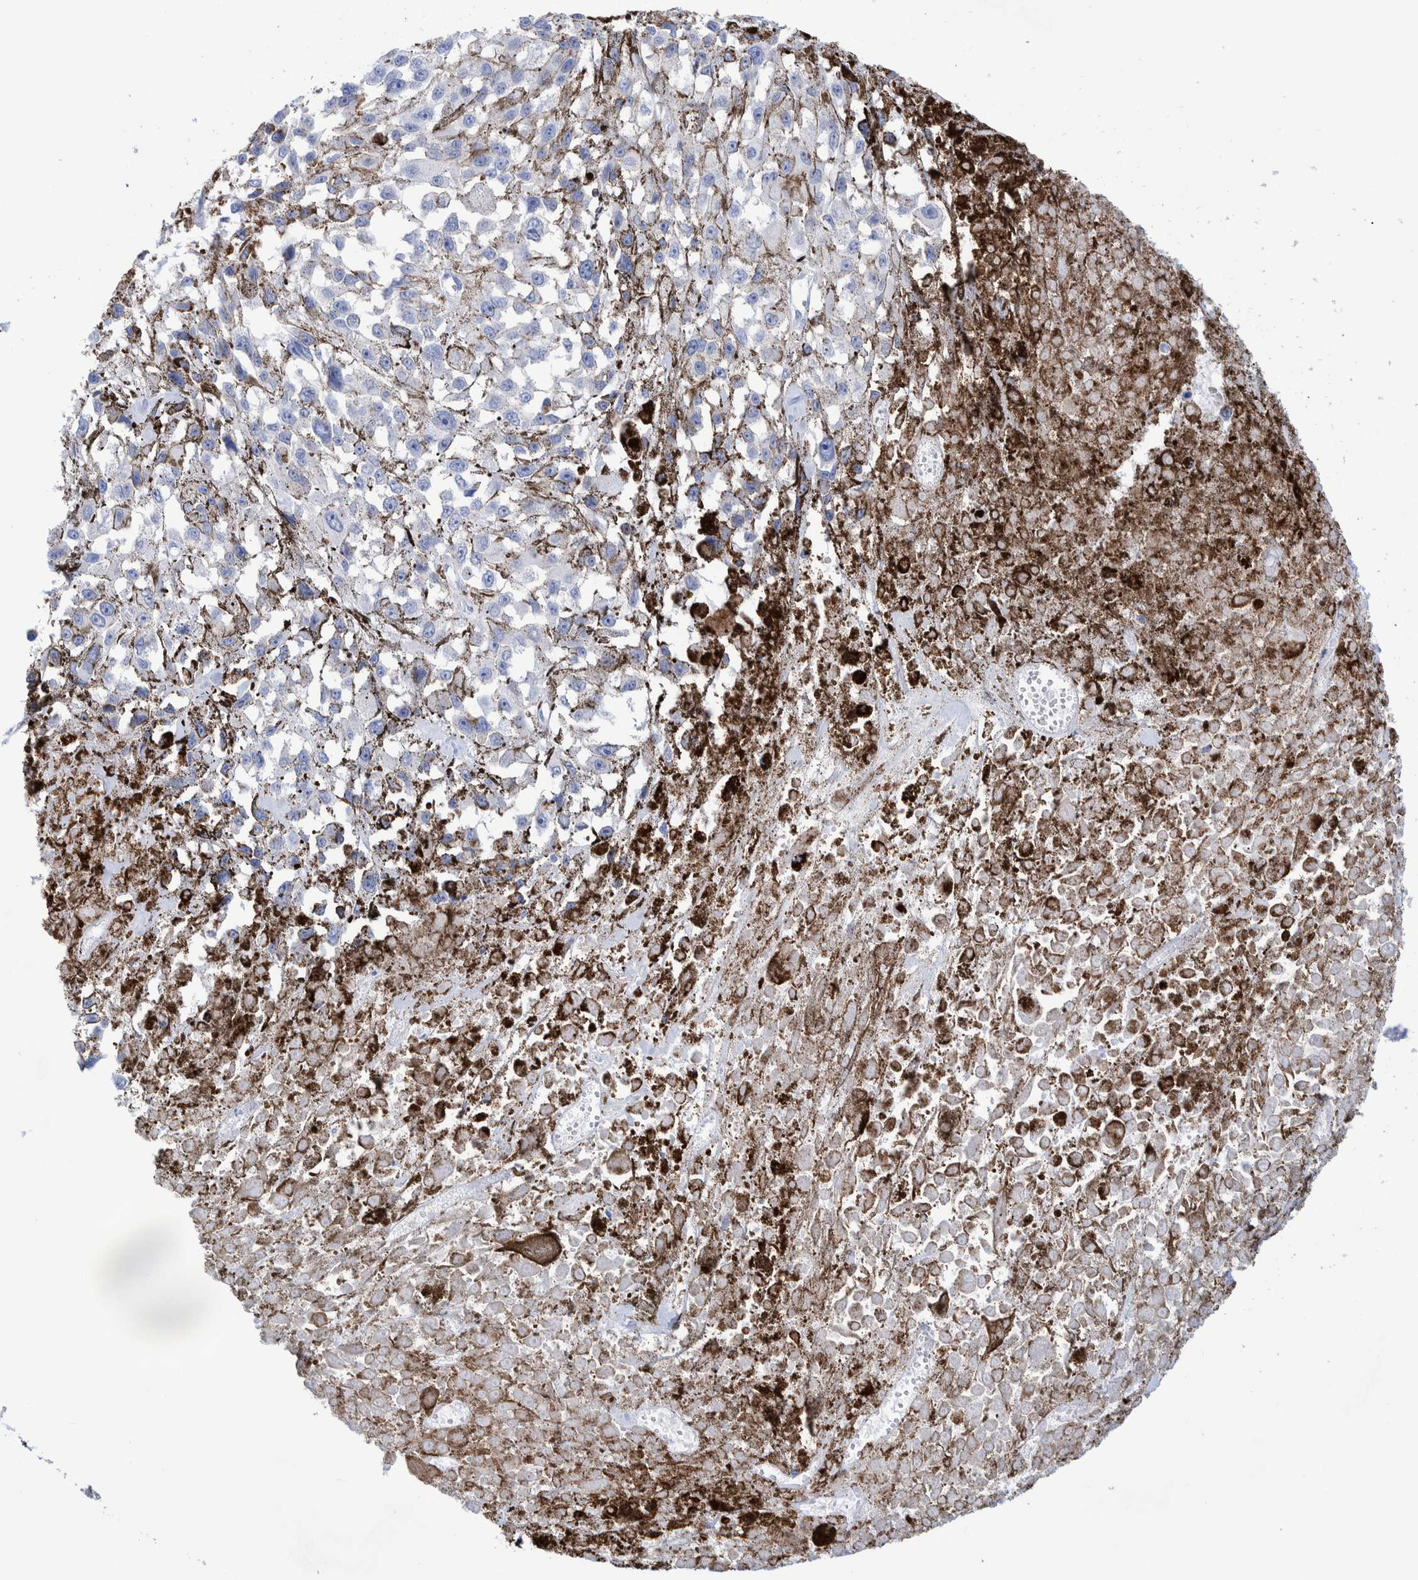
{"staining": {"intensity": "negative", "quantity": "none", "location": "none"}, "tissue": "melanoma", "cell_type": "Tumor cells", "image_type": "cancer", "snomed": [{"axis": "morphology", "description": "Malignant melanoma, Metastatic site"}, {"axis": "topography", "description": "Lymph node"}], "caption": "Melanoma stained for a protein using IHC shows no expression tumor cells.", "gene": "PERP", "patient": {"sex": "male", "age": 59}}